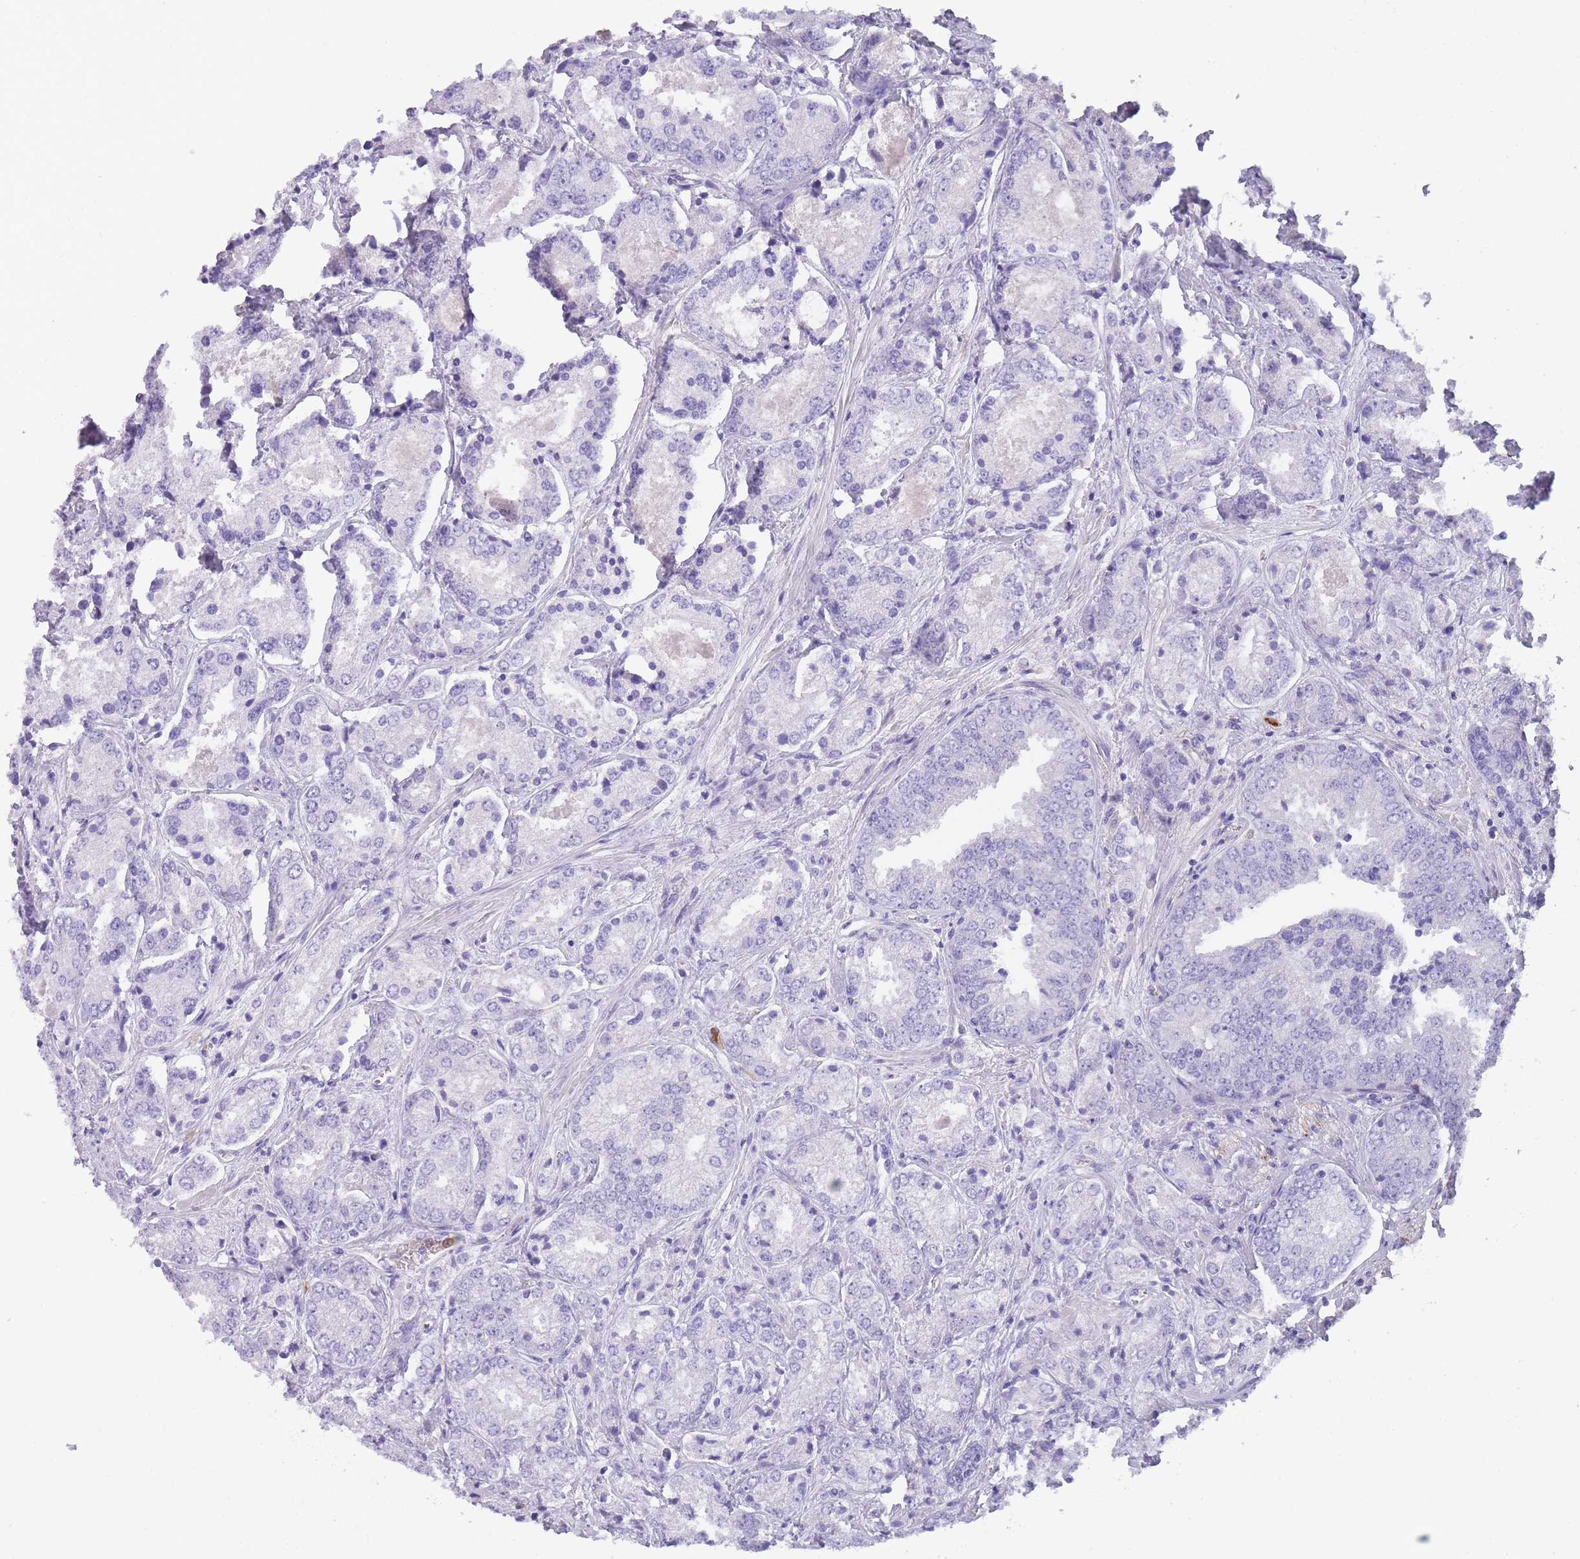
{"staining": {"intensity": "negative", "quantity": "none", "location": "none"}, "tissue": "prostate cancer", "cell_type": "Tumor cells", "image_type": "cancer", "snomed": [{"axis": "morphology", "description": "Adenocarcinoma, High grade"}, {"axis": "topography", "description": "Prostate"}], "caption": "An immunohistochemistry (IHC) image of high-grade adenocarcinoma (prostate) is shown. There is no staining in tumor cells of high-grade adenocarcinoma (prostate).", "gene": "CR1L", "patient": {"sex": "male", "age": 63}}